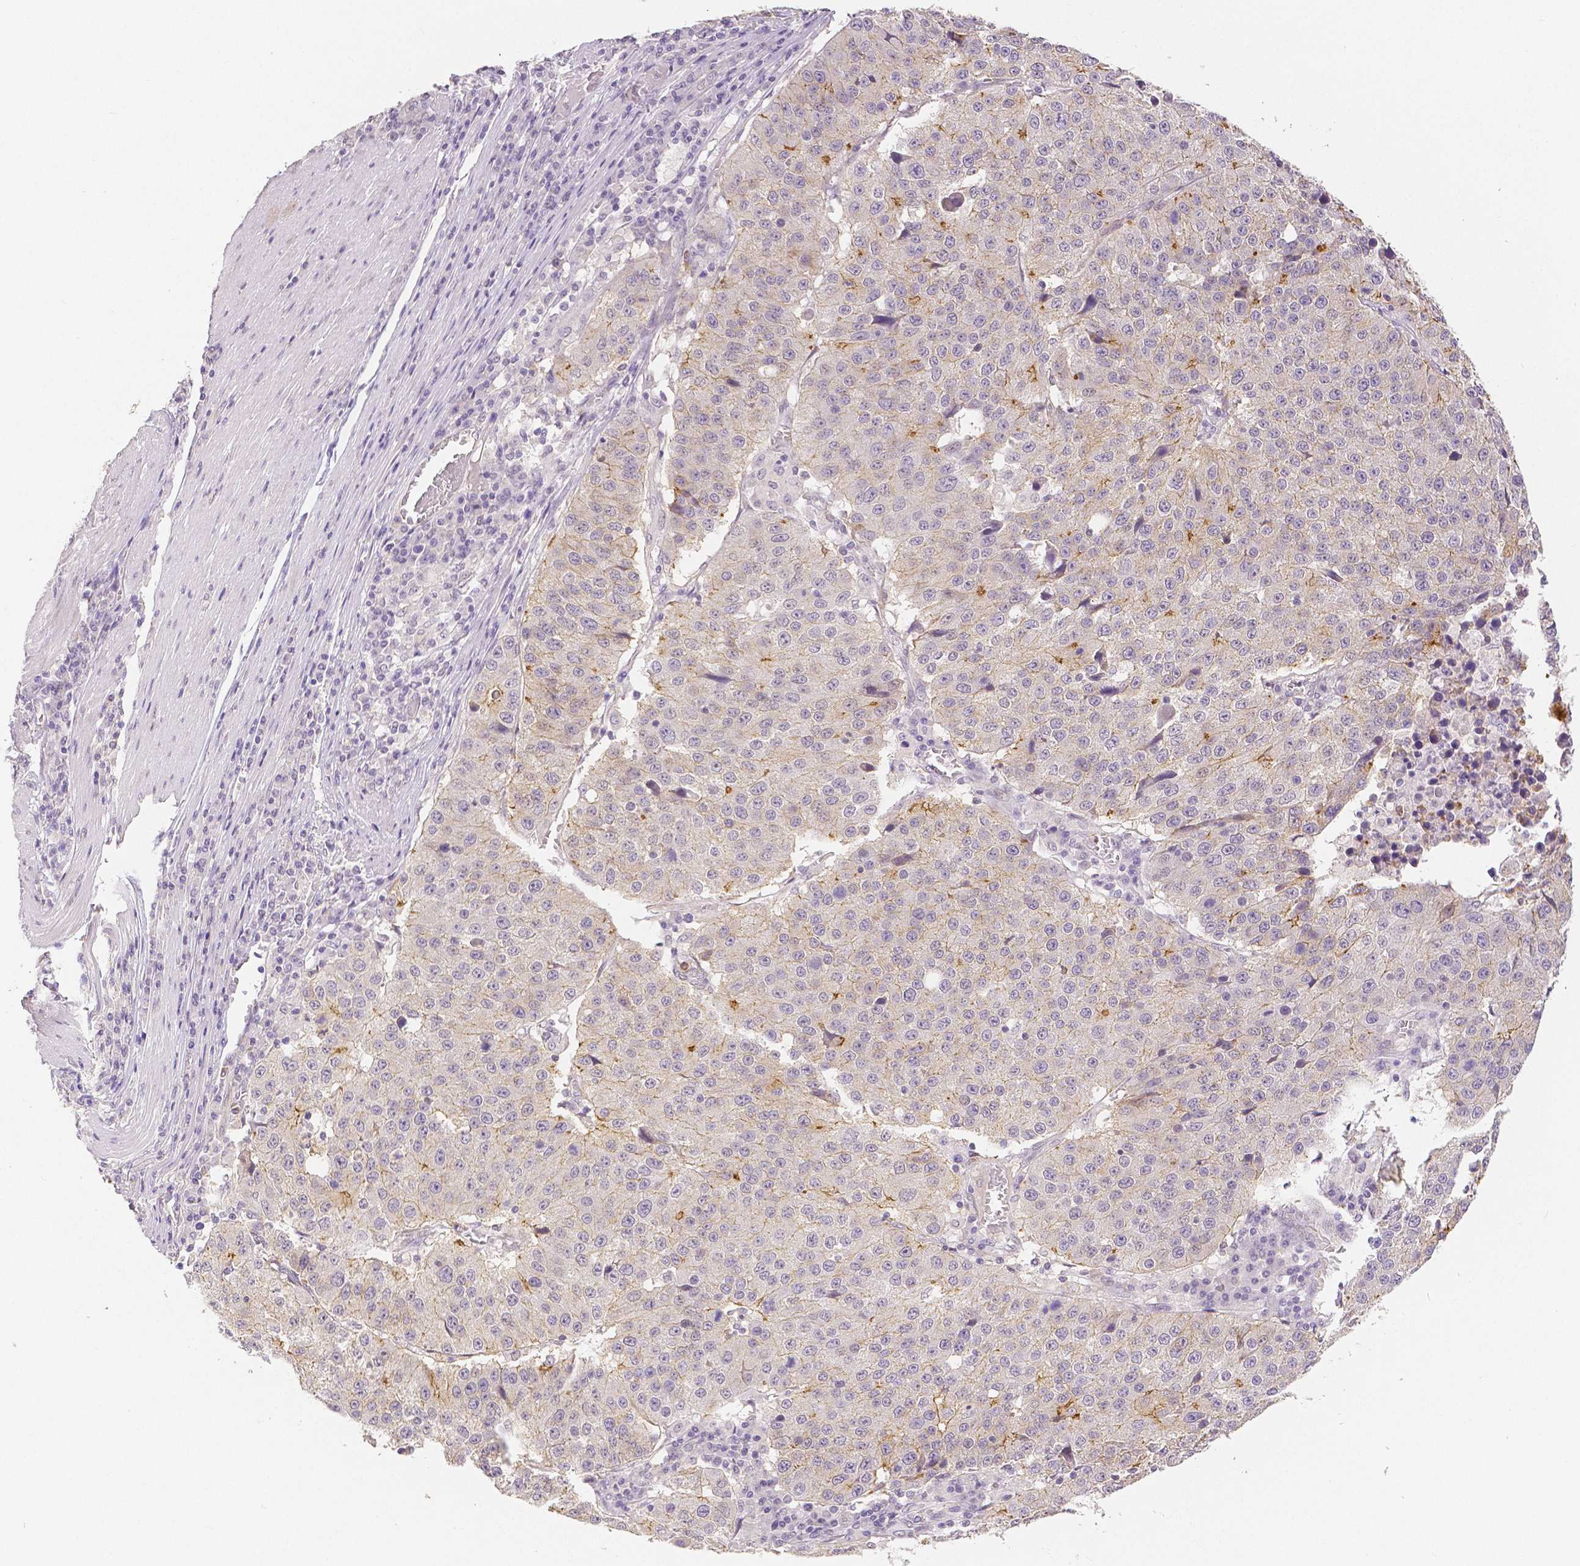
{"staining": {"intensity": "moderate", "quantity": "<25%", "location": "cytoplasmic/membranous"}, "tissue": "stomach cancer", "cell_type": "Tumor cells", "image_type": "cancer", "snomed": [{"axis": "morphology", "description": "Adenocarcinoma, NOS"}, {"axis": "topography", "description": "Stomach"}], "caption": "Human stomach cancer stained with a protein marker exhibits moderate staining in tumor cells.", "gene": "OCLN", "patient": {"sex": "male", "age": 71}}